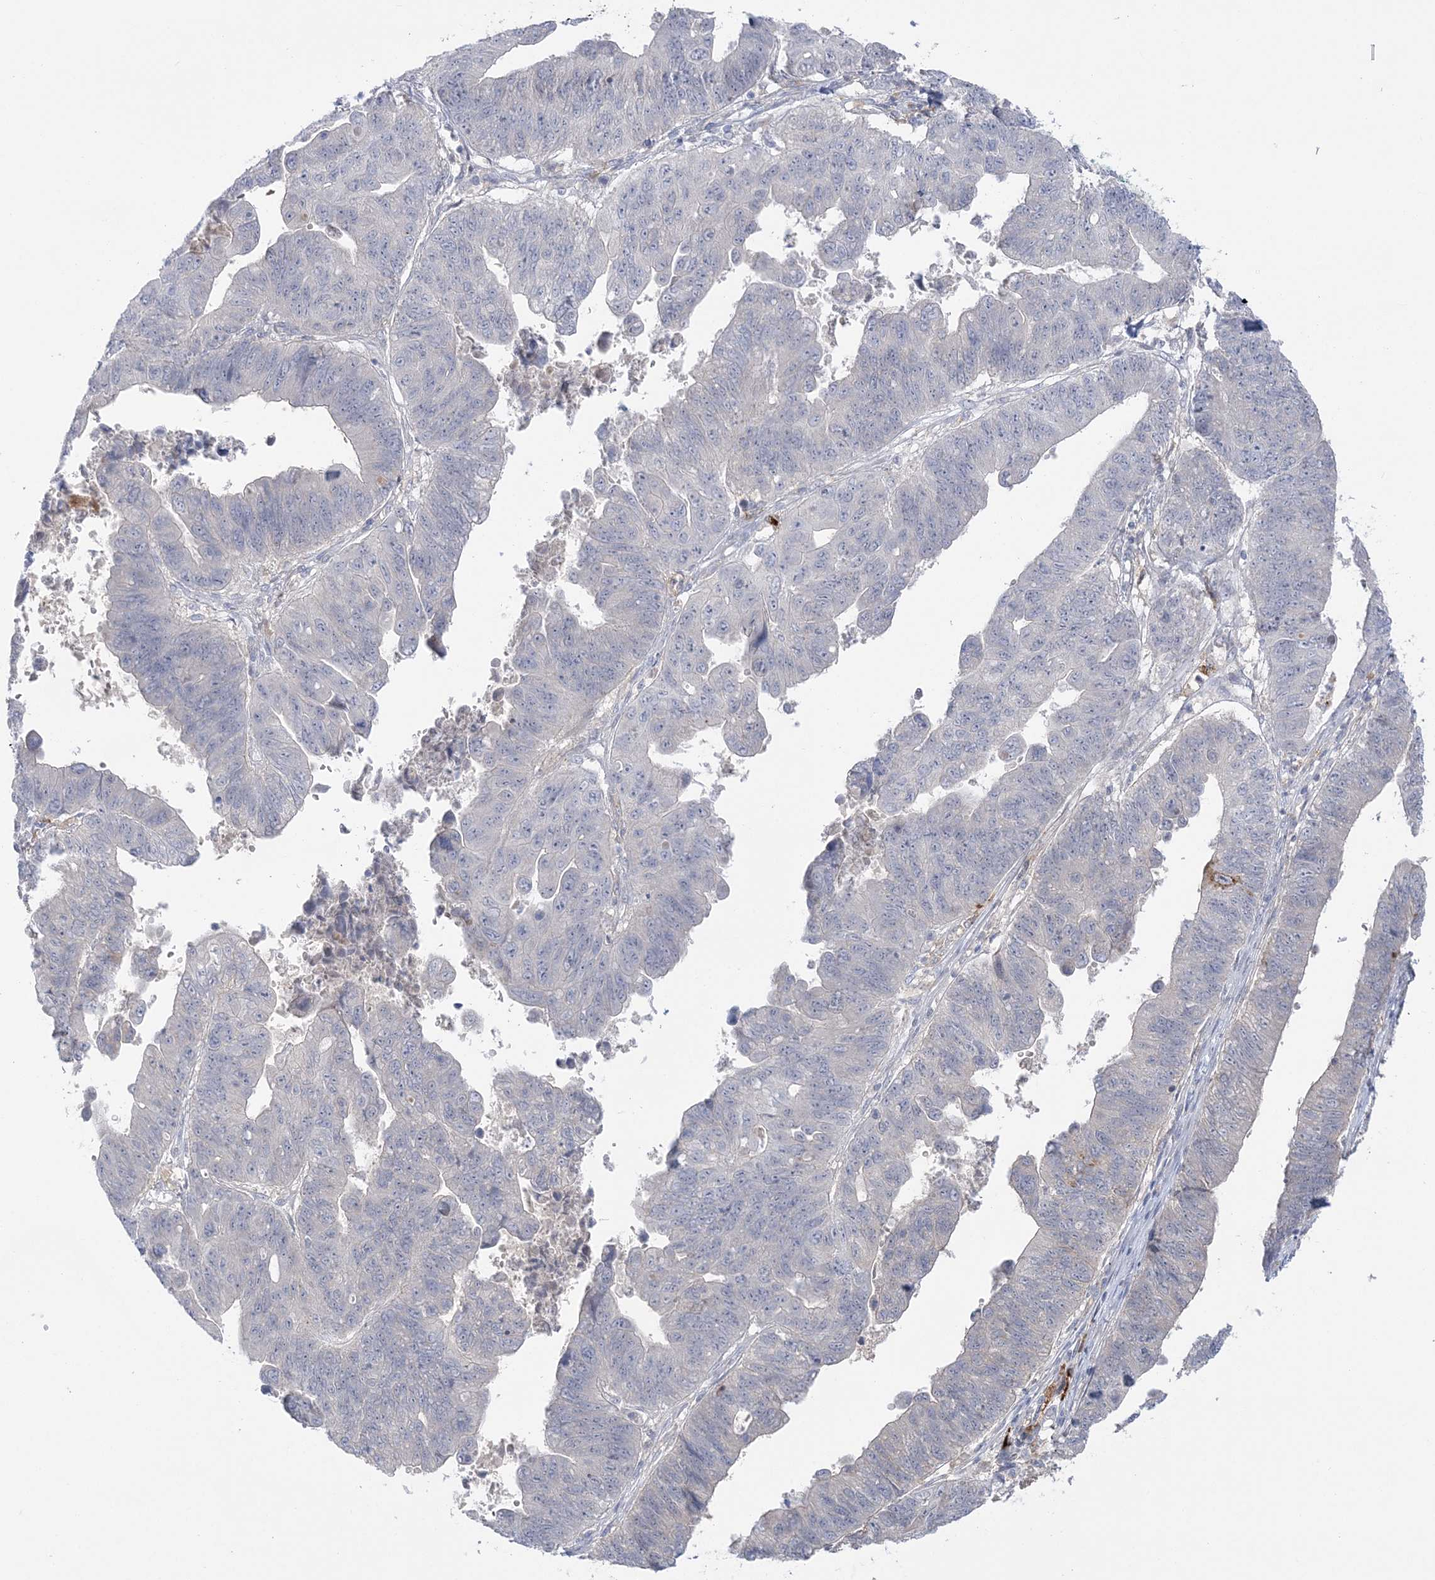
{"staining": {"intensity": "moderate", "quantity": "<25%", "location": "cytoplasmic/membranous"}, "tissue": "stomach cancer", "cell_type": "Tumor cells", "image_type": "cancer", "snomed": [{"axis": "morphology", "description": "Adenocarcinoma, NOS"}, {"axis": "topography", "description": "Stomach"}], "caption": "Stomach cancer (adenocarcinoma) stained for a protein demonstrates moderate cytoplasmic/membranous positivity in tumor cells.", "gene": "HAAO", "patient": {"sex": "male", "age": 59}}